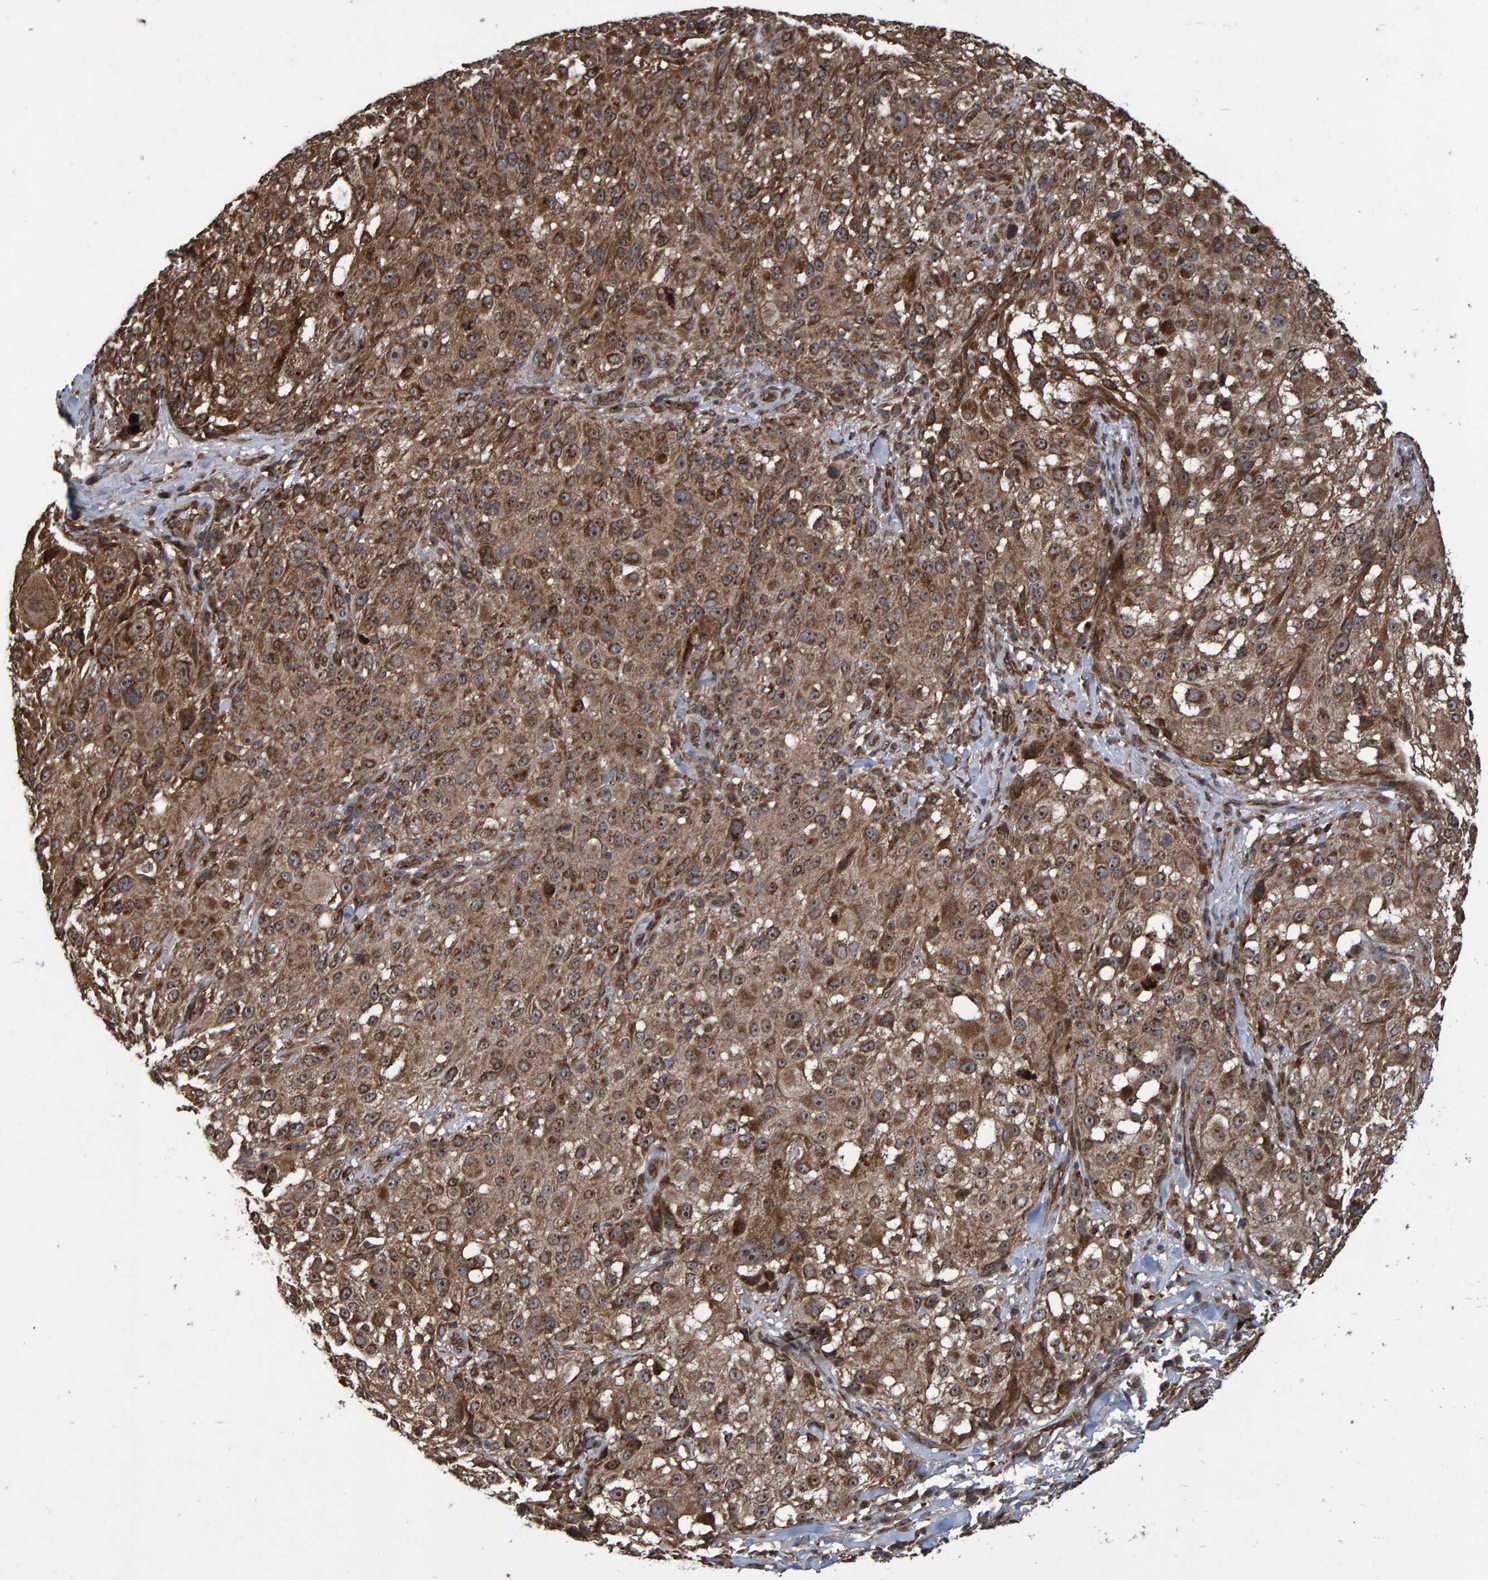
{"staining": {"intensity": "moderate", "quantity": ">75%", "location": "cytoplasmic/membranous,nuclear"}, "tissue": "melanoma", "cell_type": "Tumor cells", "image_type": "cancer", "snomed": [{"axis": "morphology", "description": "Necrosis, NOS"}, {"axis": "morphology", "description": "Malignant melanoma, NOS"}, {"axis": "topography", "description": "Skin"}], "caption": "DAB (3,3'-diaminobenzidine) immunohistochemical staining of human melanoma displays moderate cytoplasmic/membranous and nuclear protein positivity in approximately >75% of tumor cells.", "gene": "TRIM68", "patient": {"sex": "female", "age": 87}}